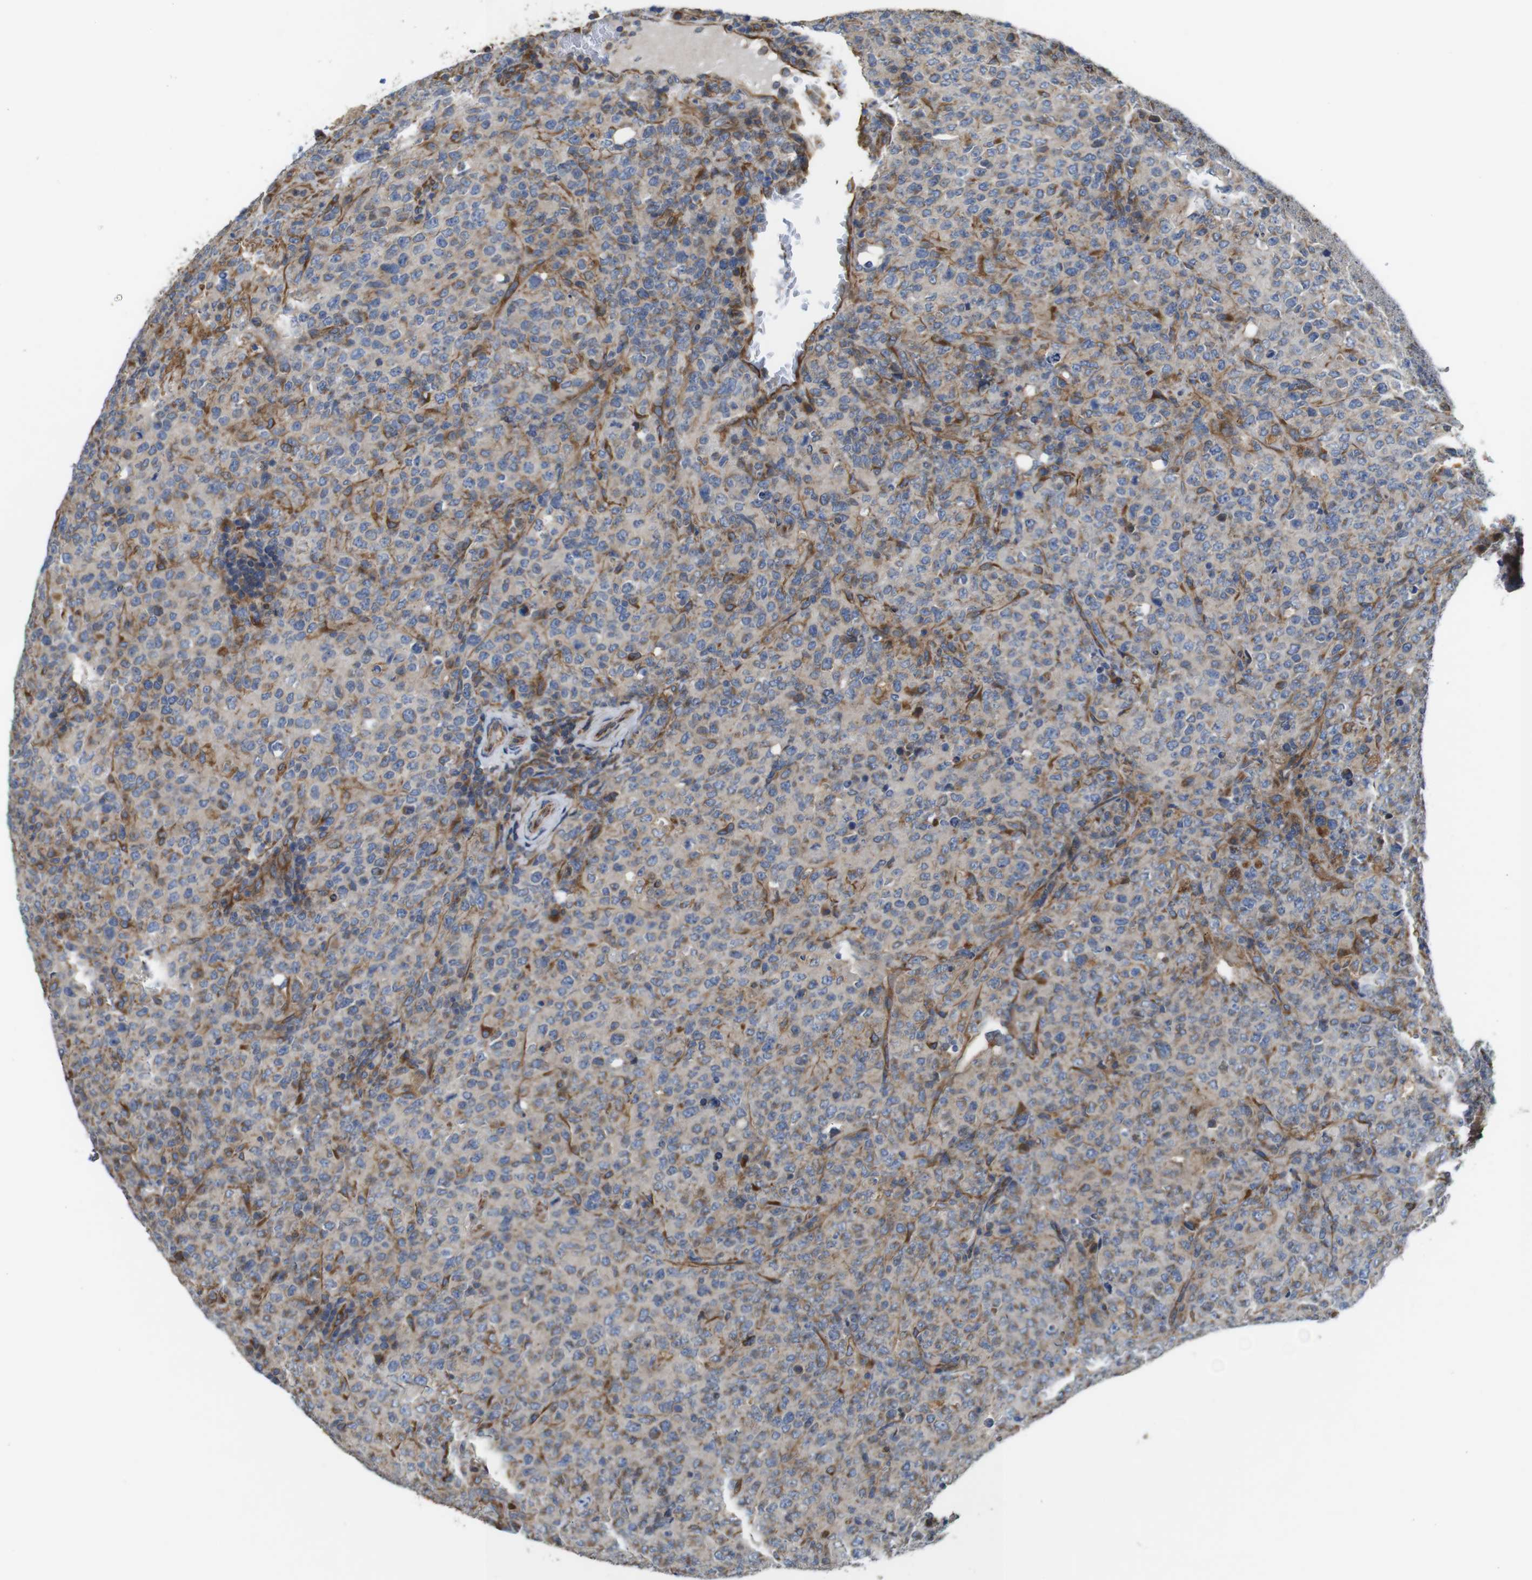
{"staining": {"intensity": "weak", "quantity": "<25%", "location": "cytoplasmic/membranous"}, "tissue": "lymphoma", "cell_type": "Tumor cells", "image_type": "cancer", "snomed": [{"axis": "morphology", "description": "Malignant lymphoma, non-Hodgkin's type, High grade"}, {"axis": "topography", "description": "Tonsil"}], "caption": "There is no significant staining in tumor cells of malignant lymphoma, non-Hodgkin's type (high-grade). The staining is performed using DAB brown chromogen with nuclei counter-stained in using hematoxylin.", "gene": "POMK", "patient": {"sex": "female", "age": 36}}